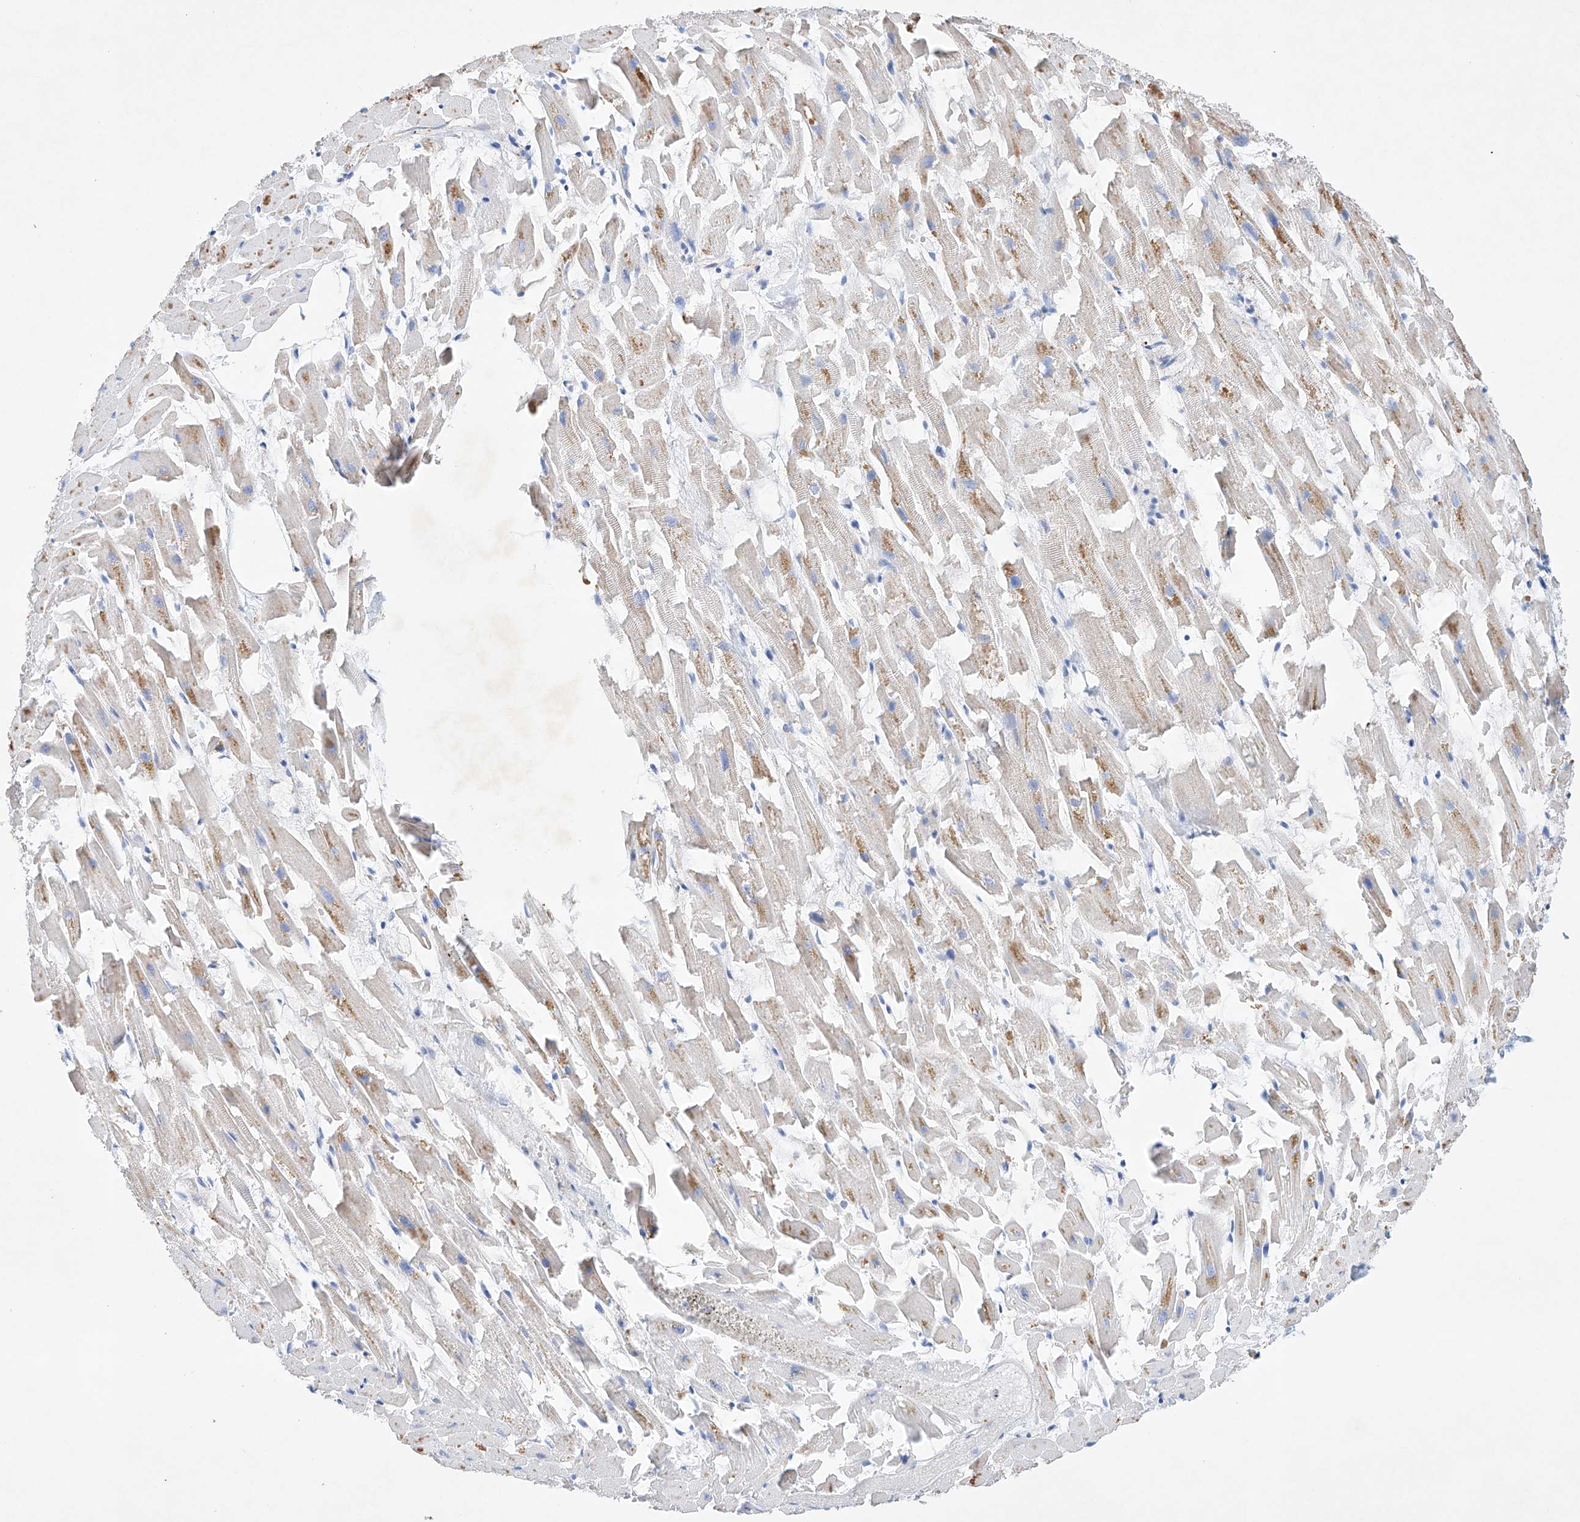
{"staining": {"intensity": "negative", "quantity": "none", "location": "none"}, "tissue": "heart muscle", "cell_type": "Cardiomyocytes", "image_type": "normal", "snomed": [{"axis": "morphology", "description": "Normal tissue, NOS"}, {"axis": "topography", "description": "Heart"}], "caption": "High magnification brightfield microscopy of benign heart muscle stained with DAB (3,3'-diaminobenzidine) (brown) and counterstained with hematoxylin (blue): cardiomyocytes show no significant staining. (Stains: DAB (3,3'-diaminobenzidine) IHC with hematoxylin counter stain, Microscopy: brightfield microscopy at high magnification).", "gene": "ETV7", "patient": {"sex": "female", "age": 64}}